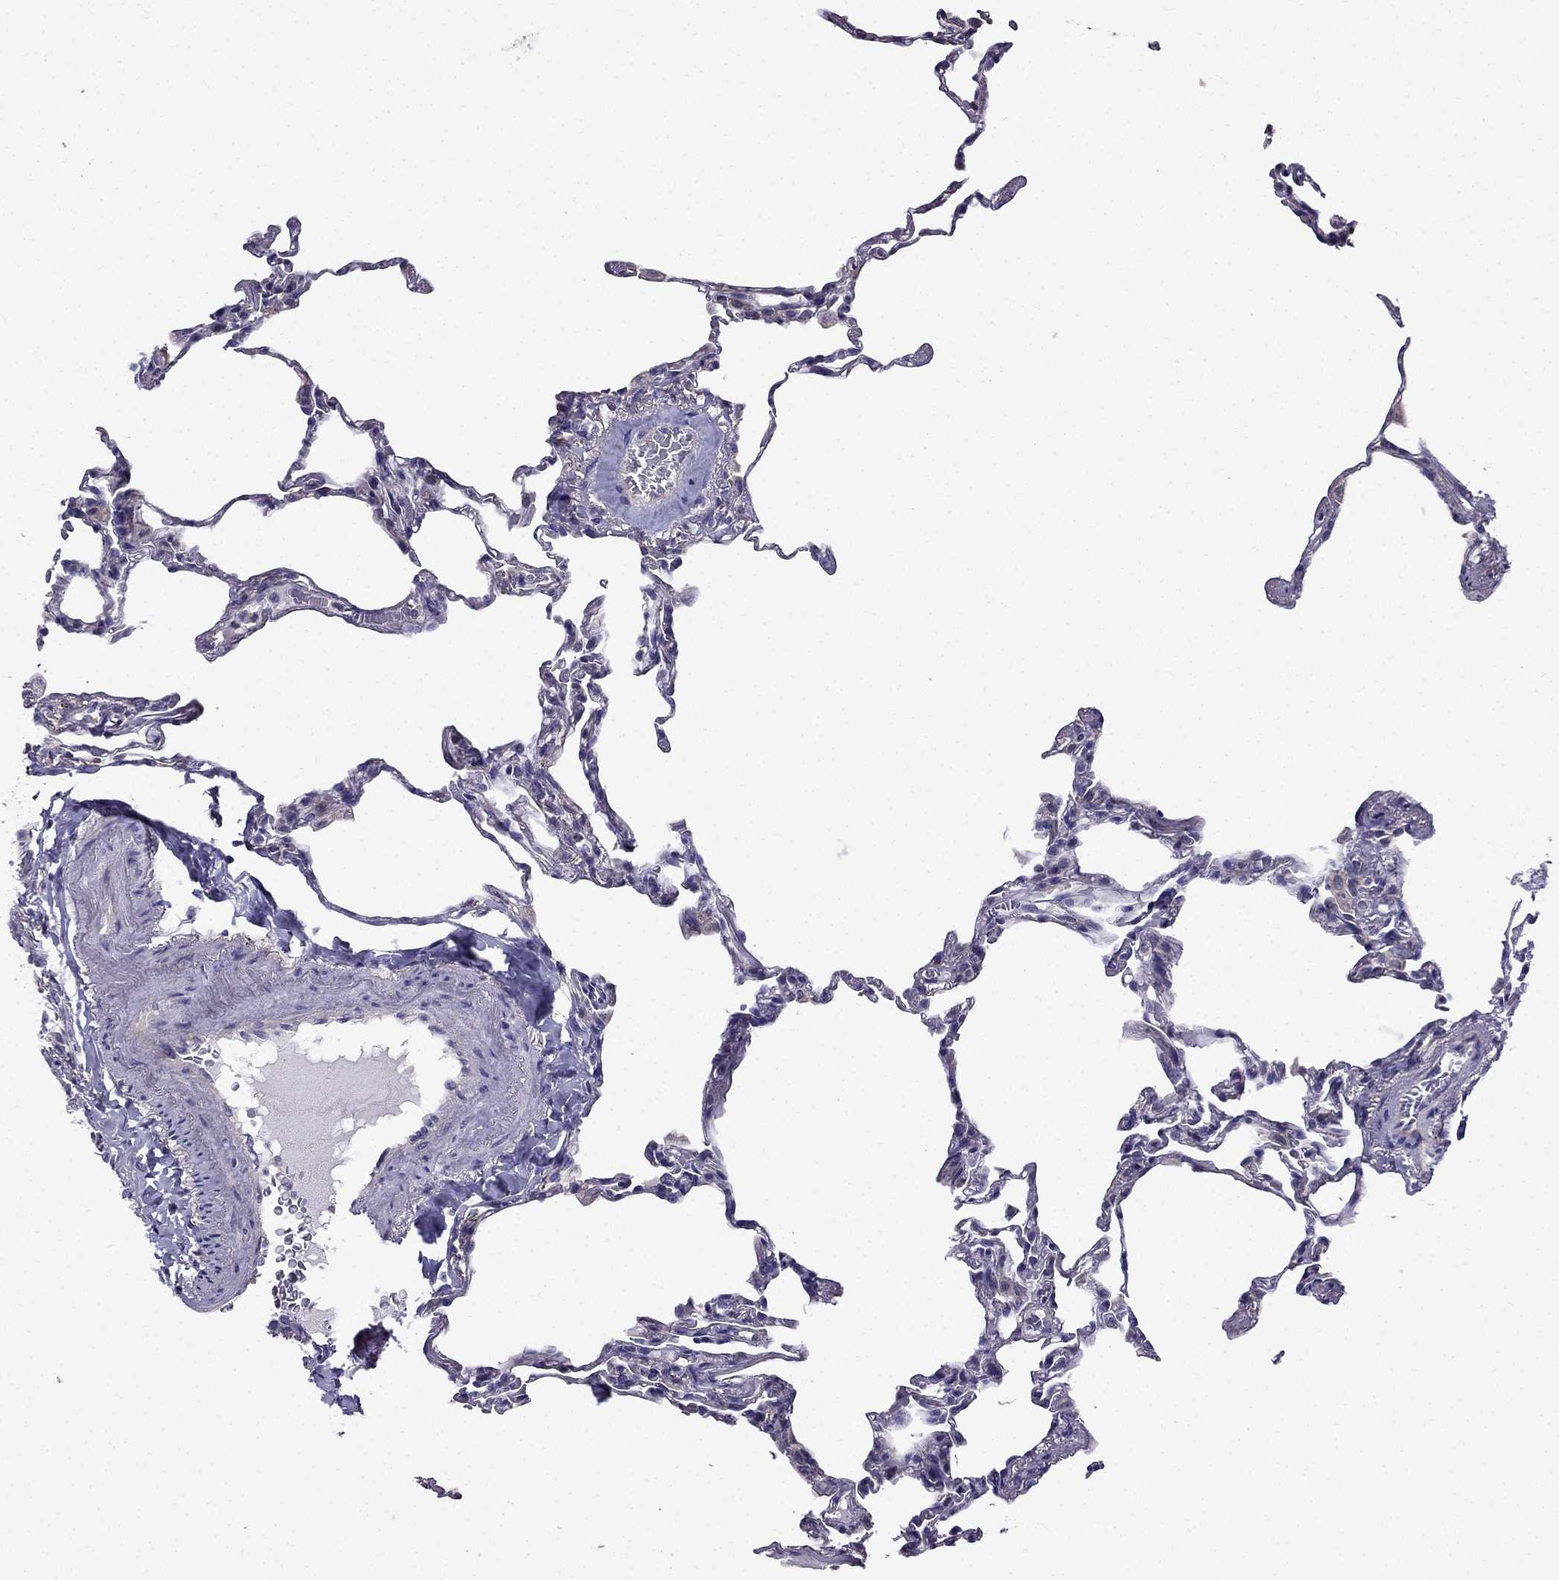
{"staining": {"intensity": "negative", "quantity": "none", "location": "none"}, "tissue": "lung", "cell_type": "Alveolar cells", "image_type": "normal", "snomed": [{"axis": "morphology", "description": "Normal tissue, NOS"}, {"axis": "topography", "description": "Lung"}], "caption": "Immunohistochemistry (IHC) of unremarkable human lung reveals no staining in alveolar cells.", "gene": "AS3MT", "patient": {"sex": "female", "age": 57}}